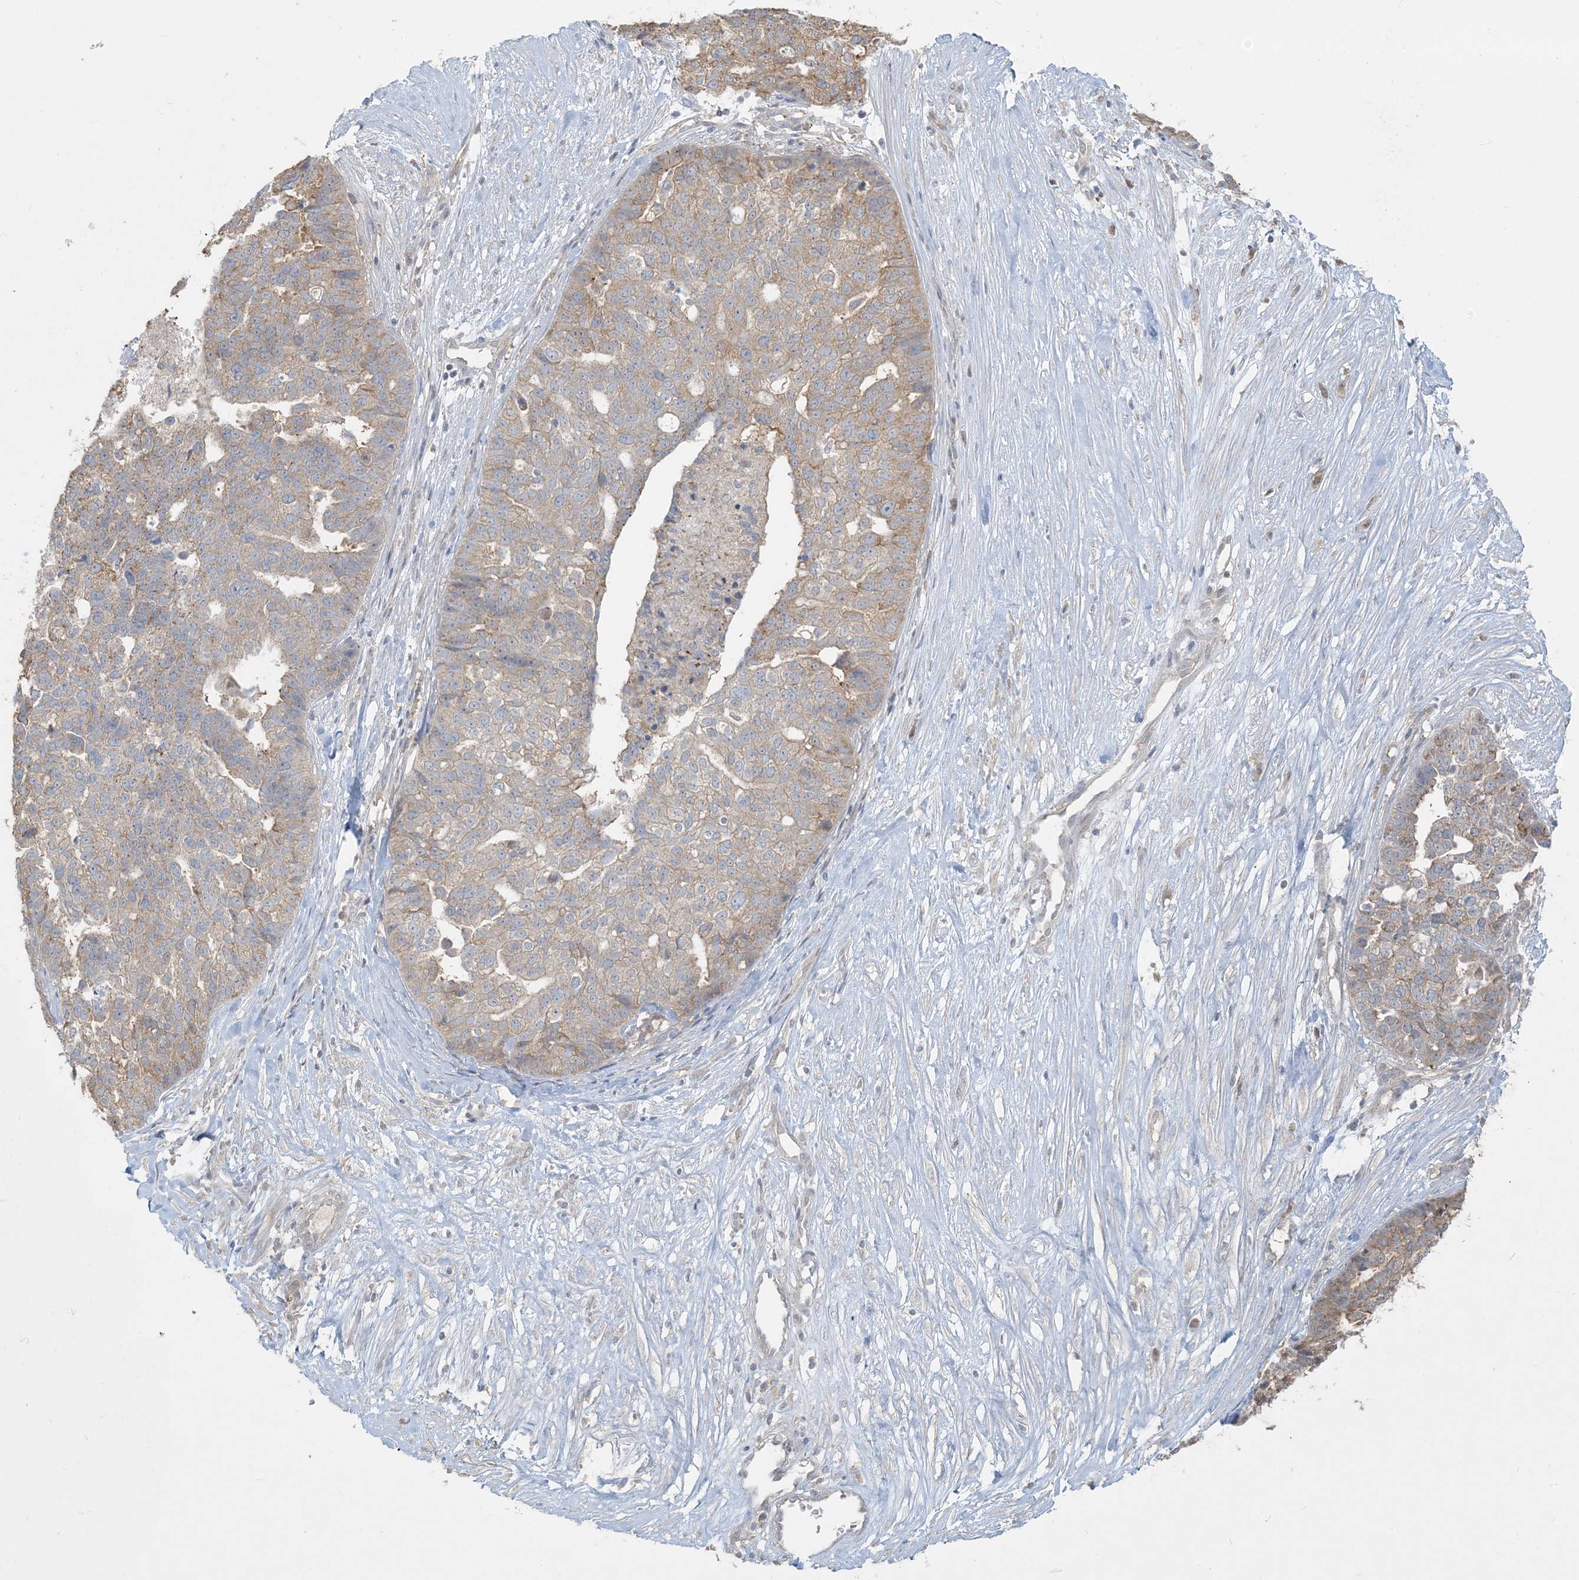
{"staining": {"intensity": "moderate", "quantity": "25%-75%", "location": "cytoplasmic/membranous"}, "tissue": "ovarian cancer", "cell_type": "Tumor cells", "image_type": "cancer", "snomed": [{"axis": "morphology", "description": "Cystadenocarcinoma, serous, NOS"}, {"axis": "topography", "description": "Ovary"}], "caption": "Immunohistochemical staining of ovarian cancer exhibits moderate cytoplasmic/membranous protein positivity in approximately 25%-75% of tumor cells.", "gene": "HACL1", "patient": {"sex": "female", "age": 59}}